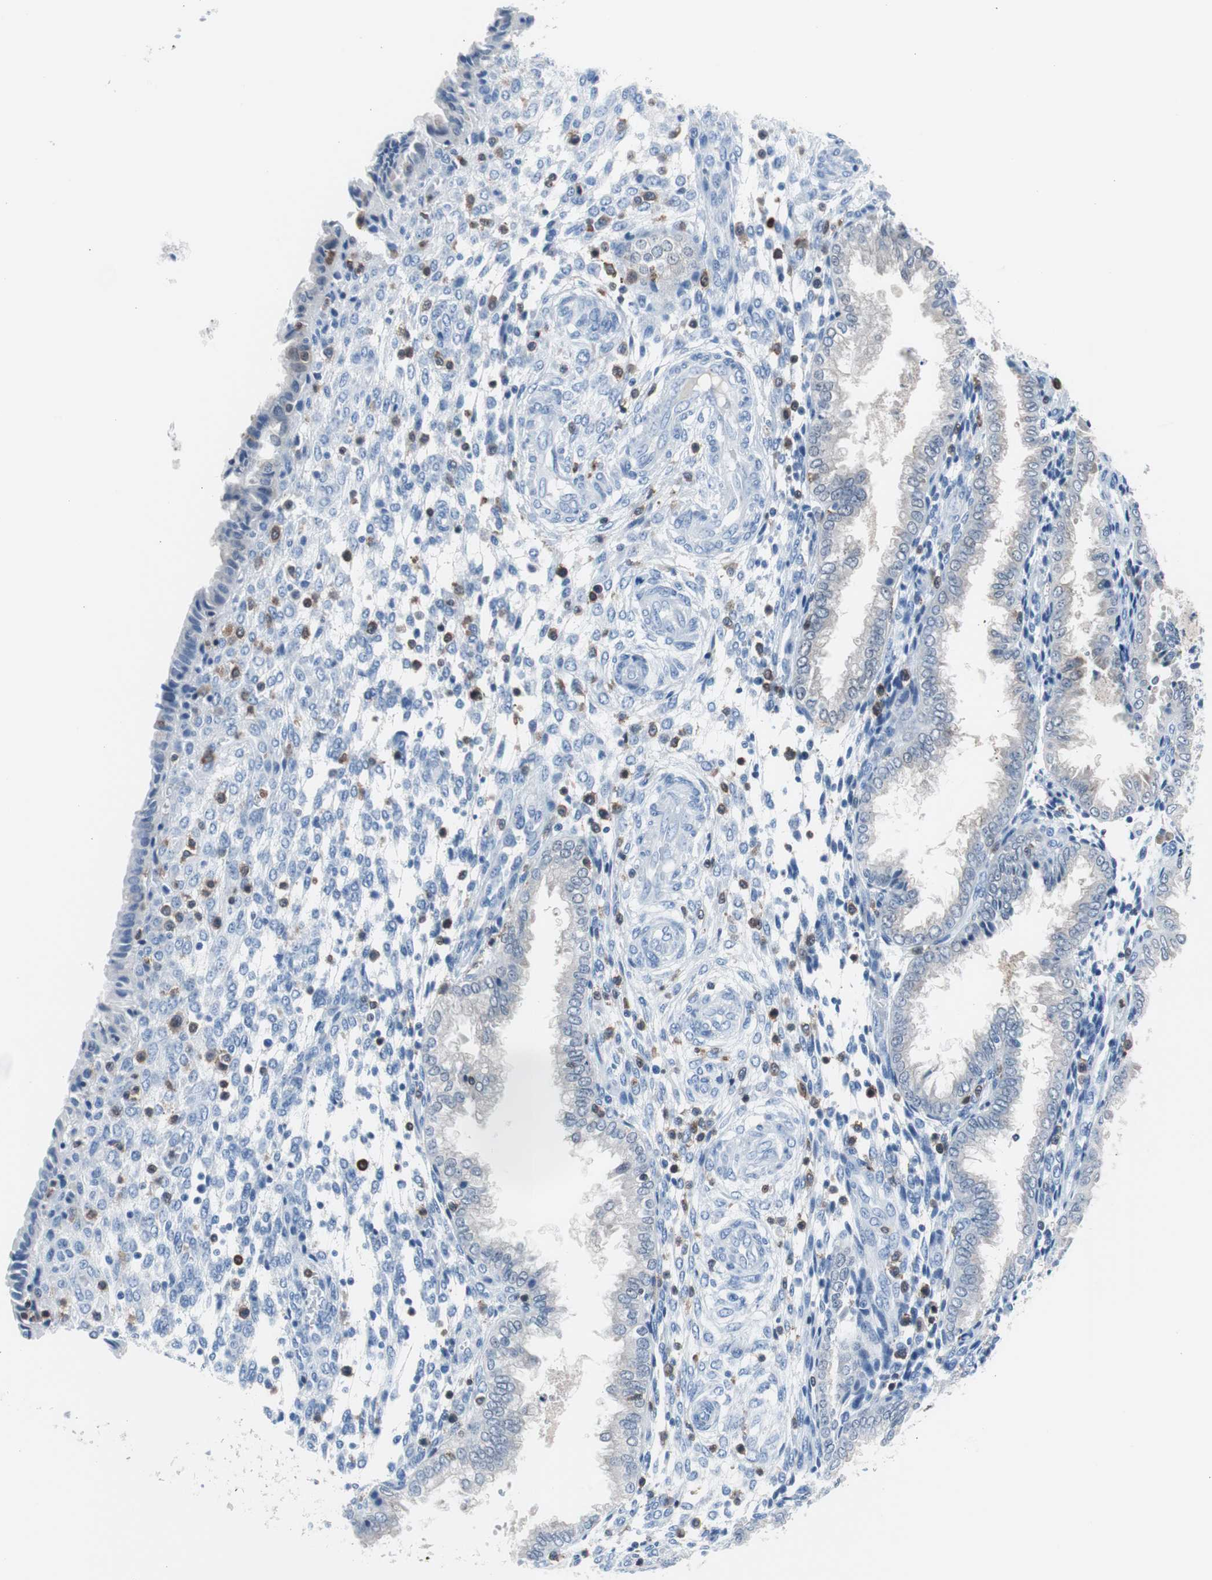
{"staining": {"intensity": "weak", "quantity": "<25%", "location": "cytoplasmic/membranous"}, "tissue": "endometrium", "cell_type": "Cells in endometrial stroma", "image_type": "normal", "snomed": [{"axis": "morphology", "description": "Normal tissue, NOS"}, {"axis": "topography", "description": "Endometrium"}], "caption": "Cells in endometrial stroma are negative for protein expression in benign human endometrium. (Stains: DAB immunohistochemistry (IHC) with hematoxylin counter stain, Microscopy: brightfield microscopy at high magnification).", "gene": "SYK", "patient": {"sex": "female", "age": 33}}